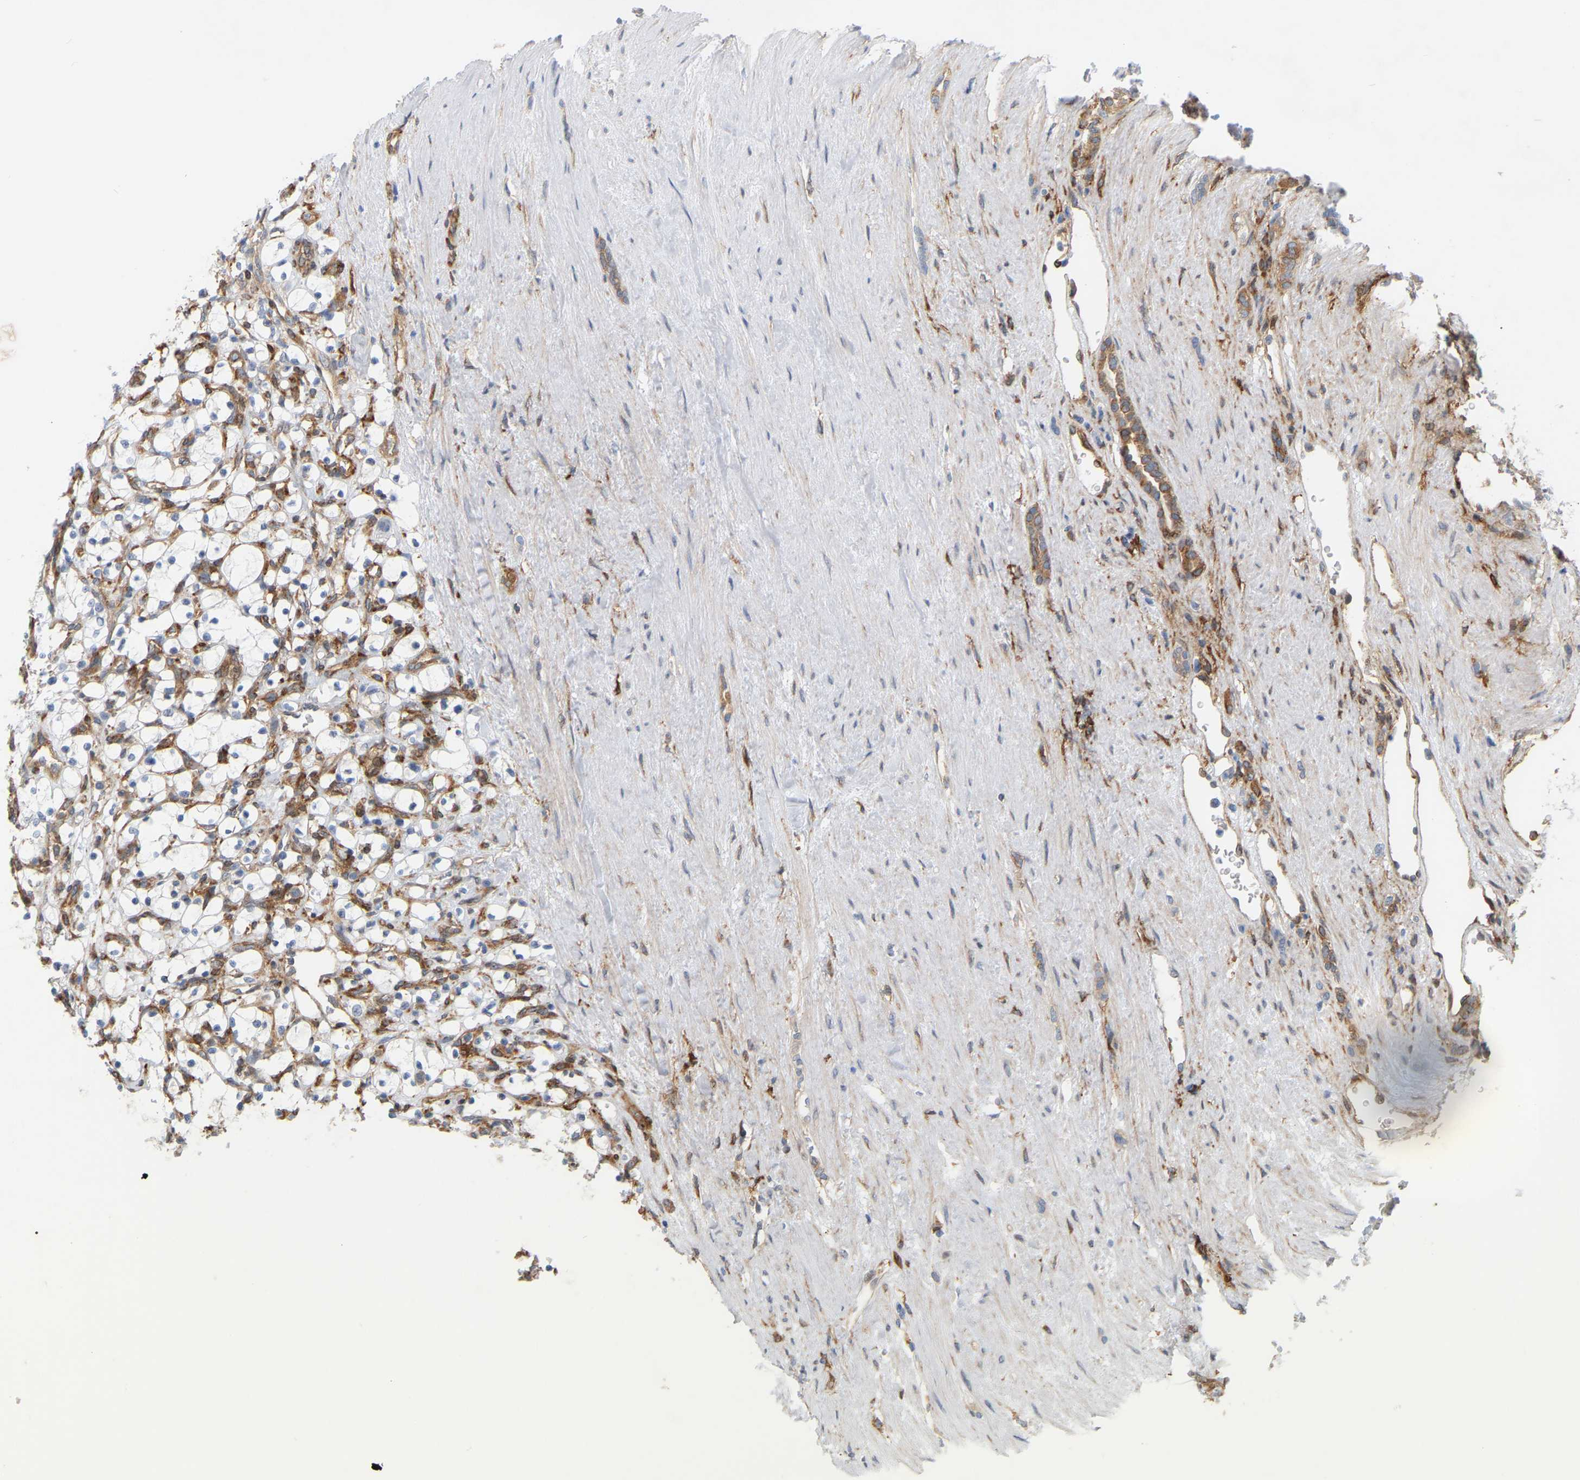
{"staining": {"intensity": "moderate", "quantity": "<25%", "location": "cytoplasmic/membranous"}, "tissue": "renal cancer", "cell_type": "Tumor cells", "image_type": "cancer", "snomed": [{"axis": "morphology", "description": "Adenocarcinoma, NOS"}, {"axis": "topography", "description": "Kidney"}], "caption": "Immunohistochemical staining of renal cancer reveals low levels of moderate cytoplasmic/membranous protein expression in about <25% of tumor cells. The staining was performed using DAB to visualize the protein expression in brown, while the nuclei were stained in blue with hematoxylin (Magnification: 20x).", "gene": "RAPH1", "patient": {"sex": "female", "age": 69}}